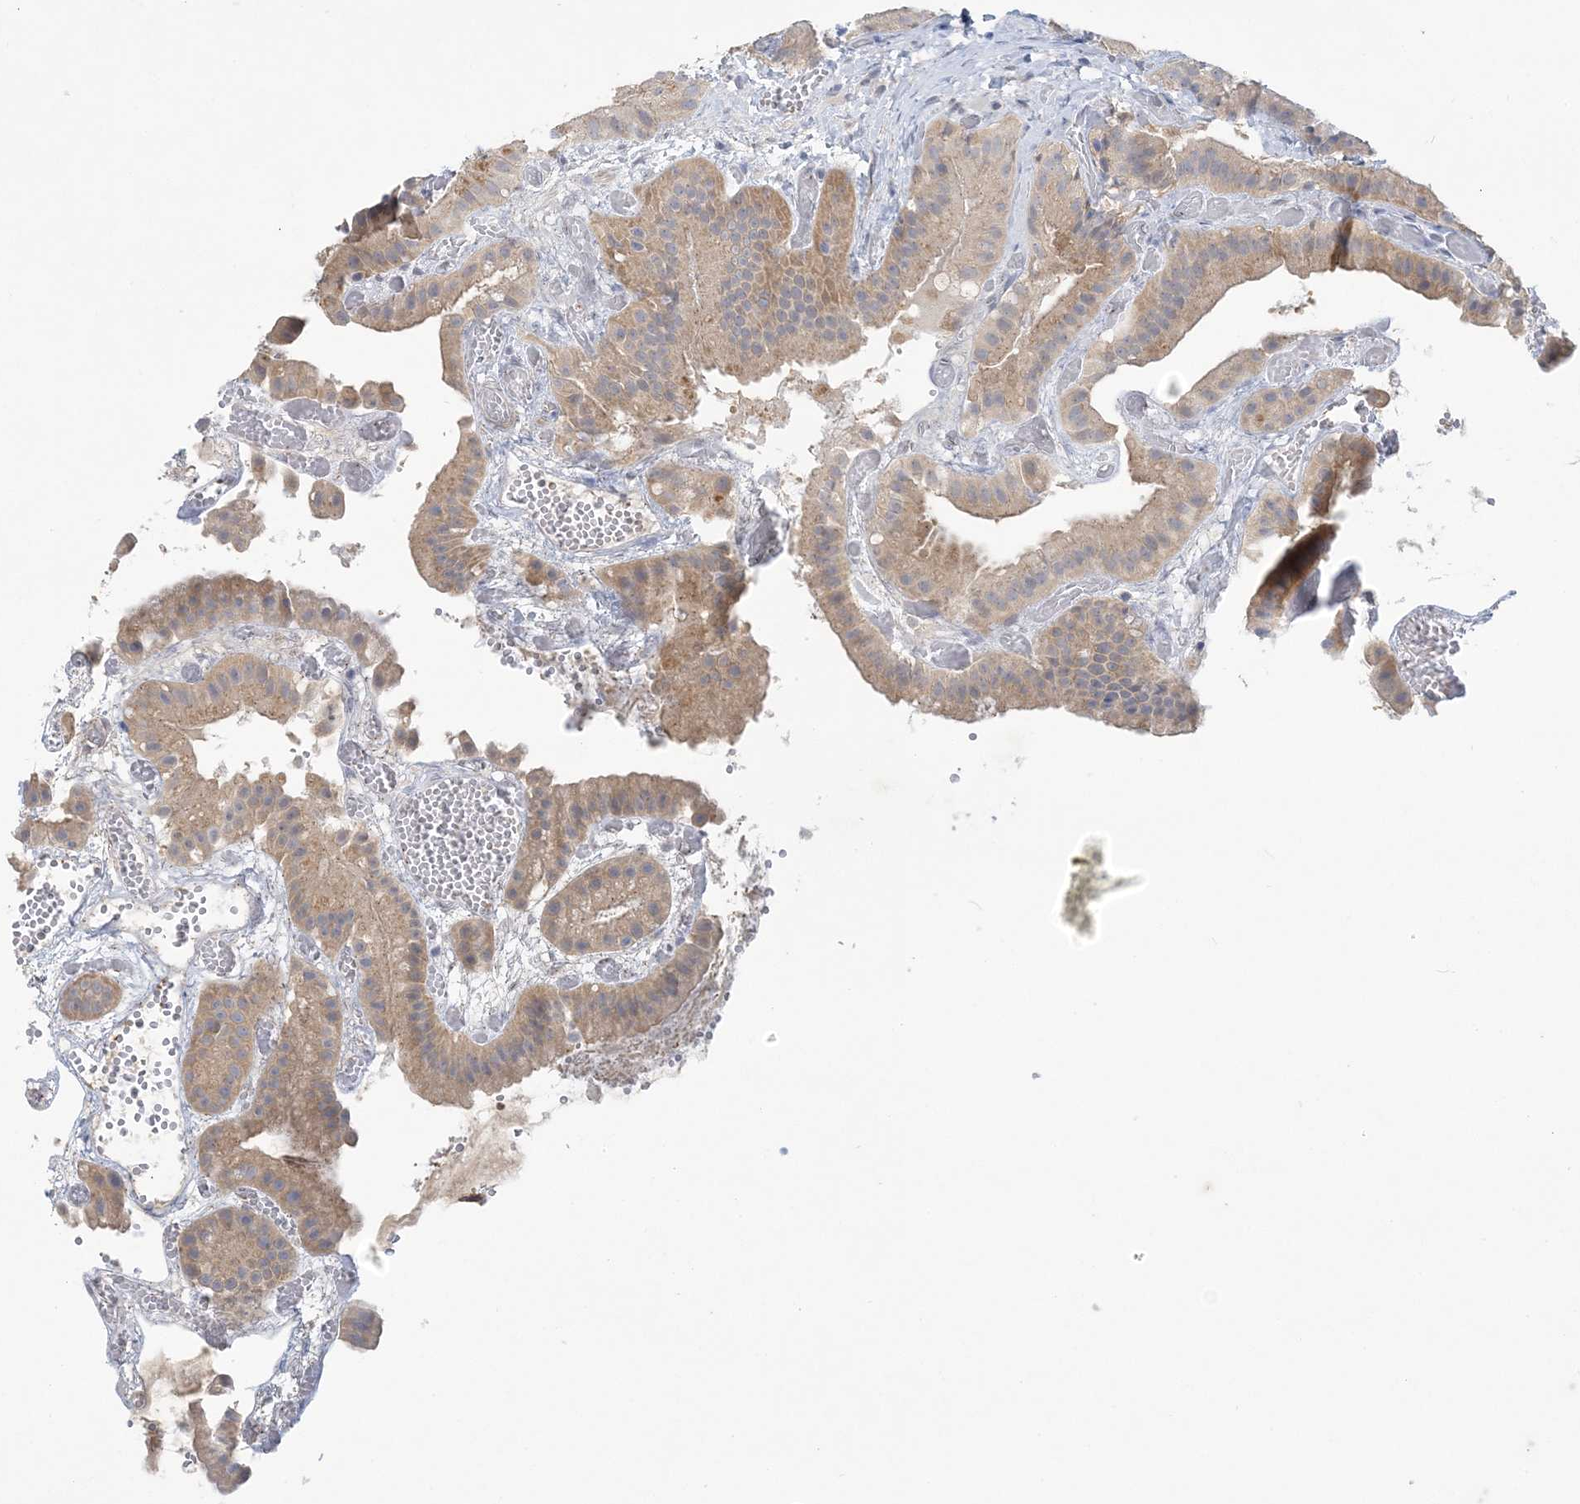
{"staining": {"intensity": "weak", "quantity": ">75%", "location": "cytoplasmic/membranous"}, "tissue": "gallbladder", "cell_type": "Glandular cells", "image_type": "normal", "snomed": [{"axis": "morphology", "description": "Normal tissue, NOS"}, {"axis": "topography", "description": "Gallbladder"}], "caption": "High-power microscopy captured an immunohistochemistry (IHC) histopathology image of normal gallbladder, revealing weak cytoplasmic/membranous positivity in about >75% of glandular cells. Using DAB (brown) and hematoxylin (blue) stains, captured at high magnification using brightfield microscopy.", "gene": "ANKRD35", "patient": {"sex": "female", "age": 64}}